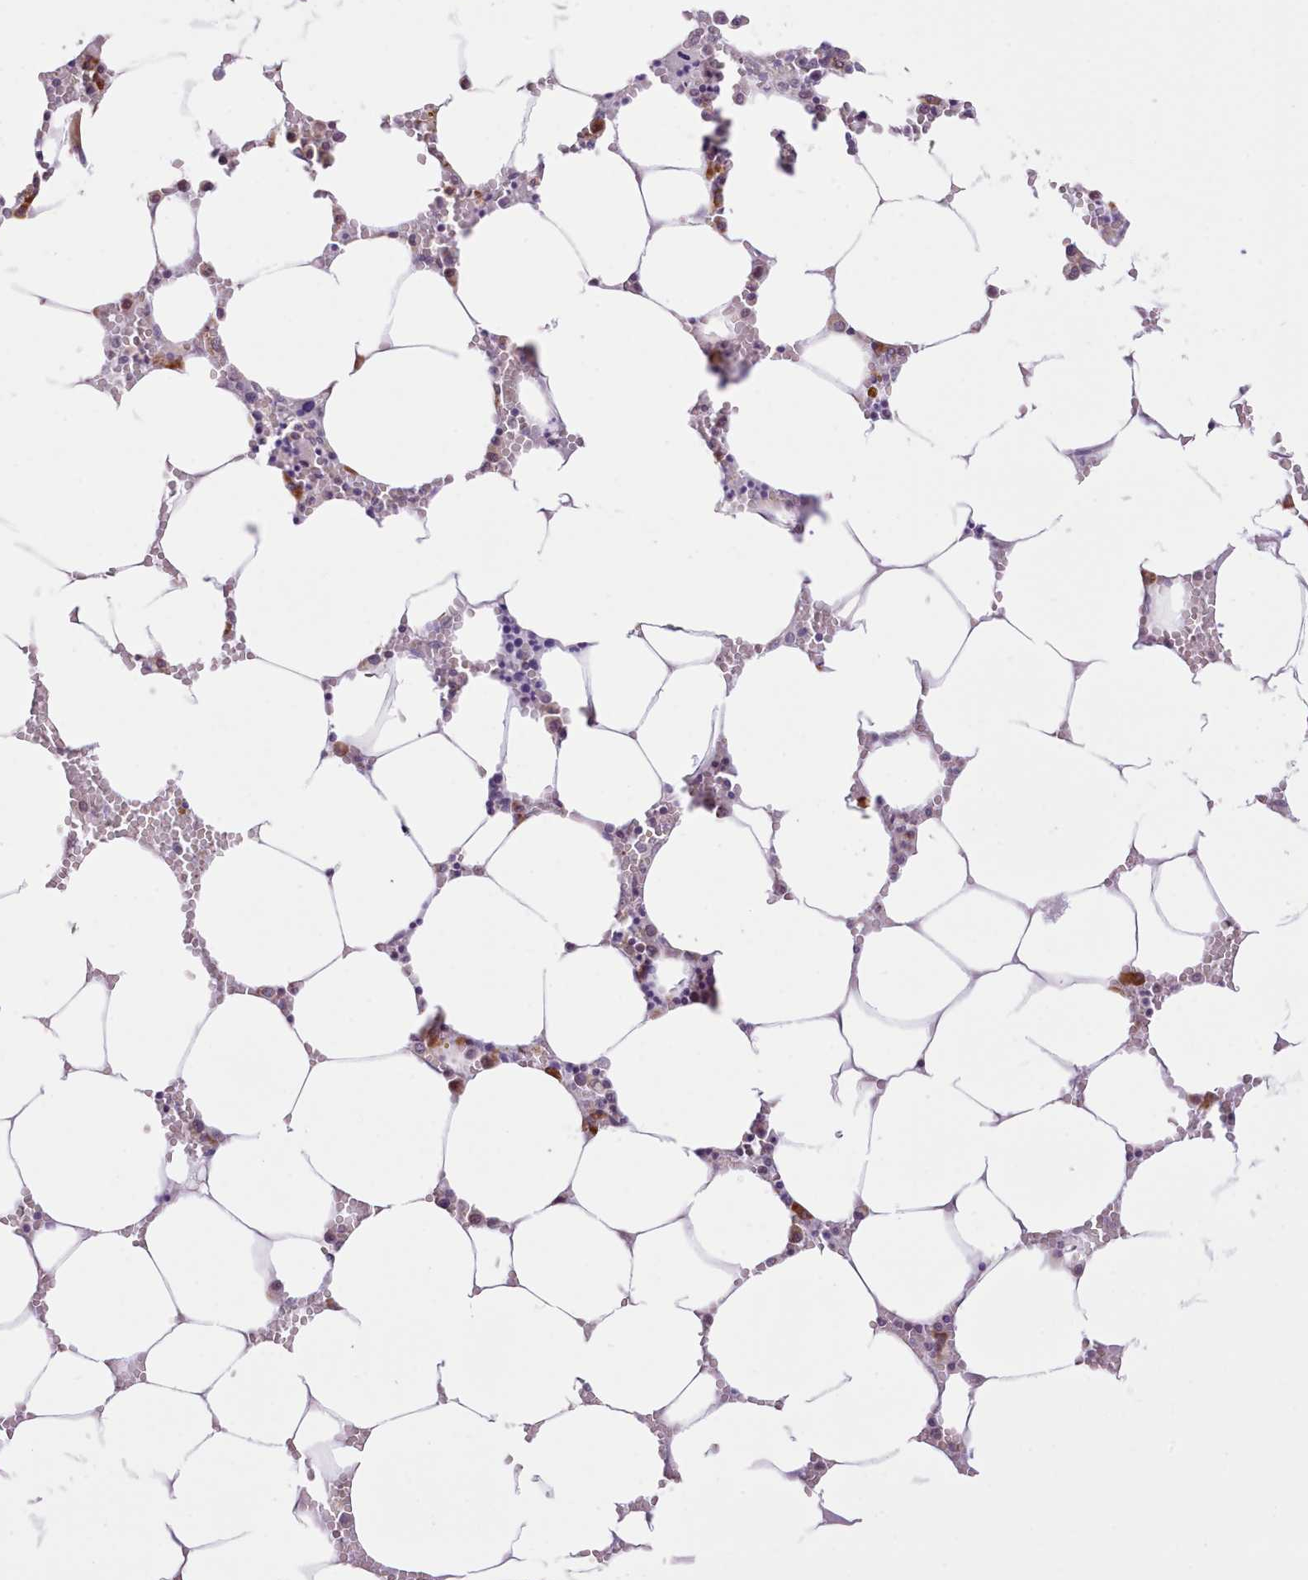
{"staining": {"intensity": "strong", "quantity": "<25%", "location": "cytoplasmic/membranous"}, "tissue": "bone marrow", "cell_type": "Hematopoietic cells", "image_type": "normal", "snomed": [{"axis": "morphology", "description": "Normal tissue, NOS"}, {"axis": "topography", "description": "Bone marrow"}], "caption": "Immunohistochemistry image of benign bone marrow: human bone marrow stained using immunohistochemistry (IHC) exhibits medium levels of strong protein expression localized specifically in the cytoplasmic/membranous of hematopoietic cells, appearing as a cytoplasmic/membranous brown color.", "gene": "SEC61B", "patient": {"sex": "male", "age": 70}}